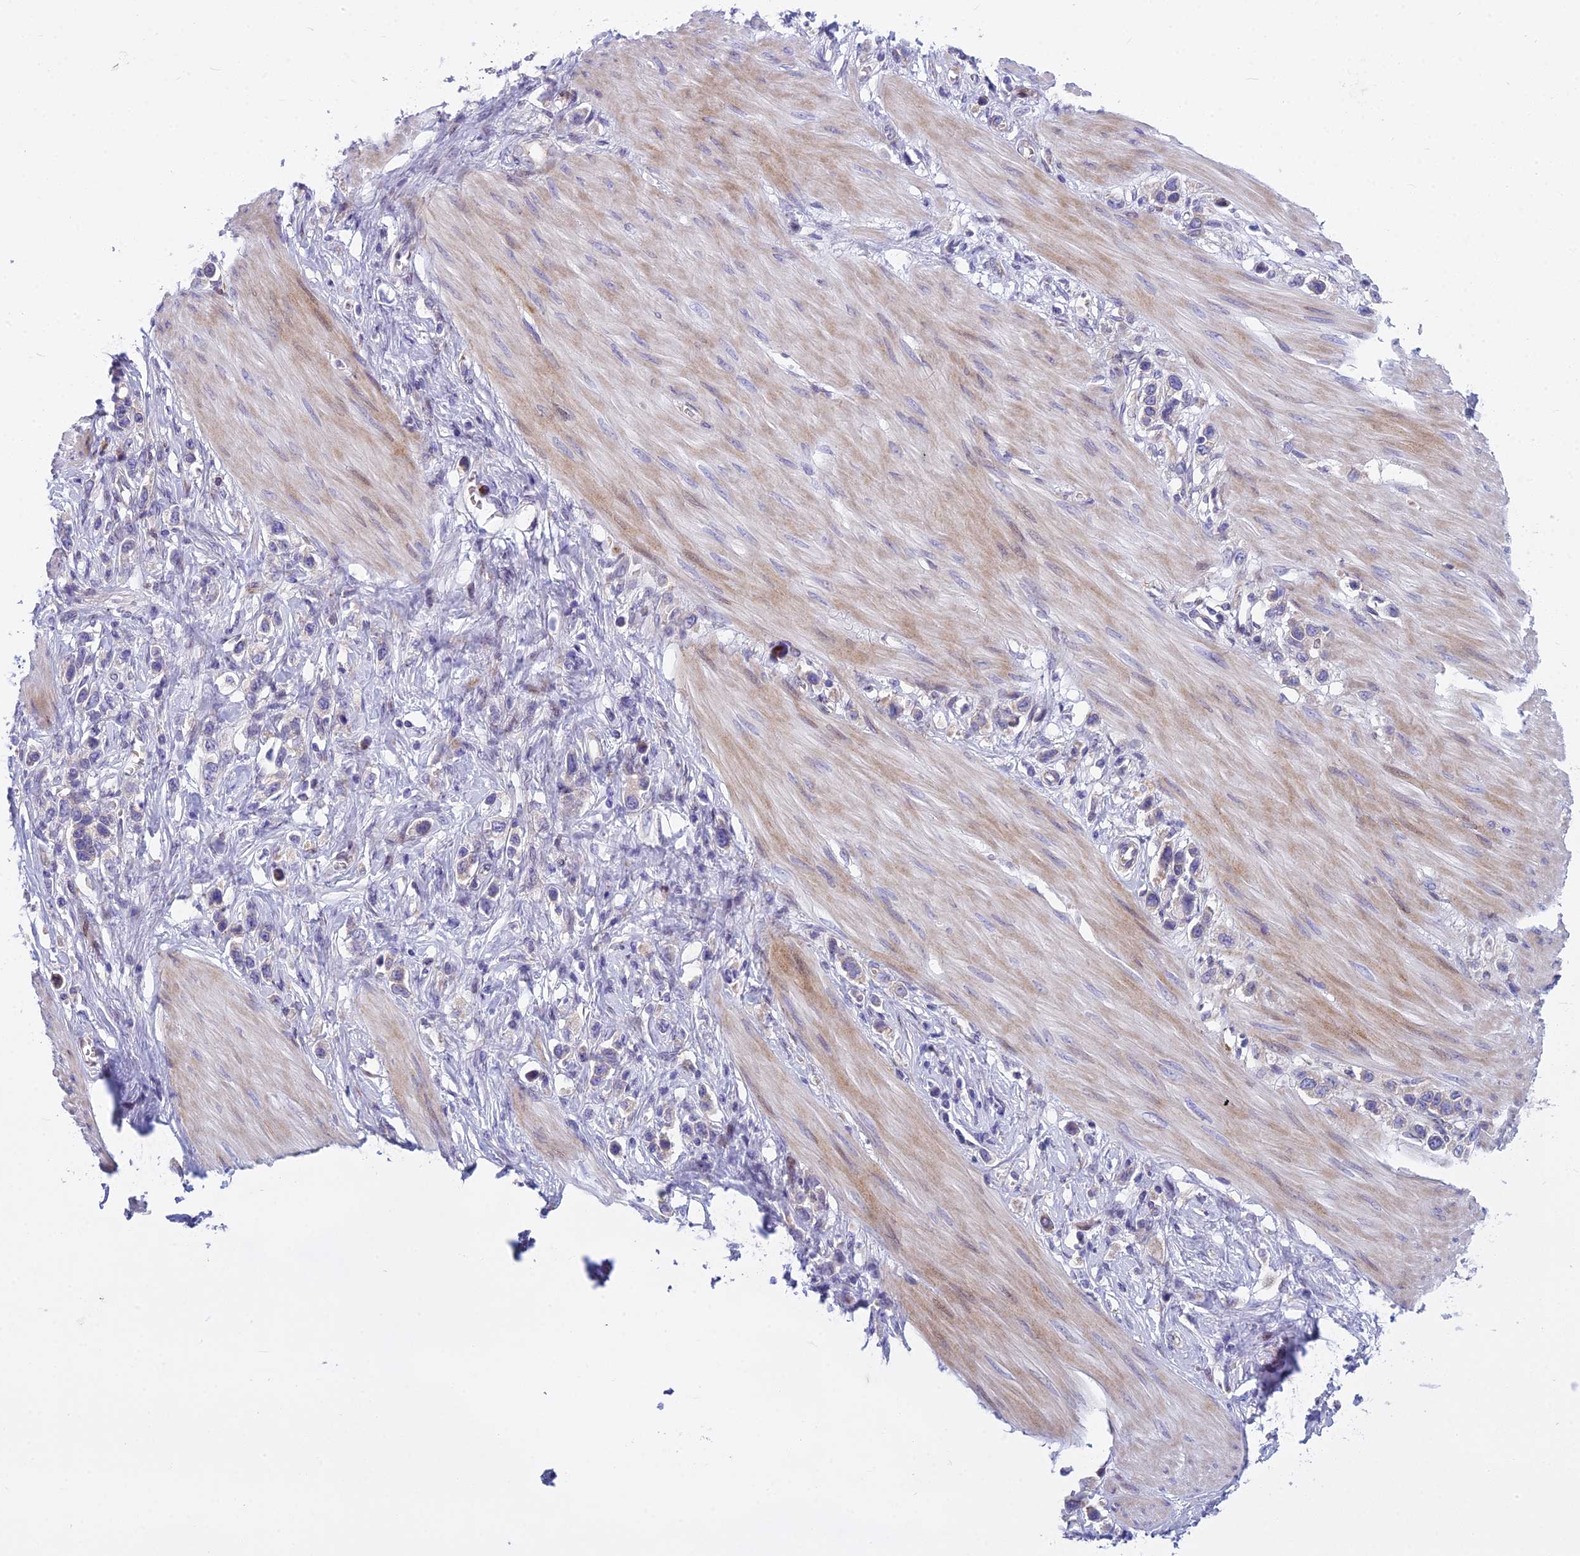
{"staining": {"intensity": "negative", "quantity": "none", "location": "none"}, "tissue": "stomach cancer", "cell_type": "Tumor cells", "image_type": "cancer", "snomed": [{"axis": "morphology", "description": "Adenocarcinoma, NOS"}, {"axis": "topography", "description": "Stomach"}], "caption": "Tumor cells show no significant protein expression in stomach adenocarcinoma. (Immunohistochemistry, brightfield microscopy, high magnification).", "gene": "PCDHB14", "patient": {"sex": "female", "age": 65}}